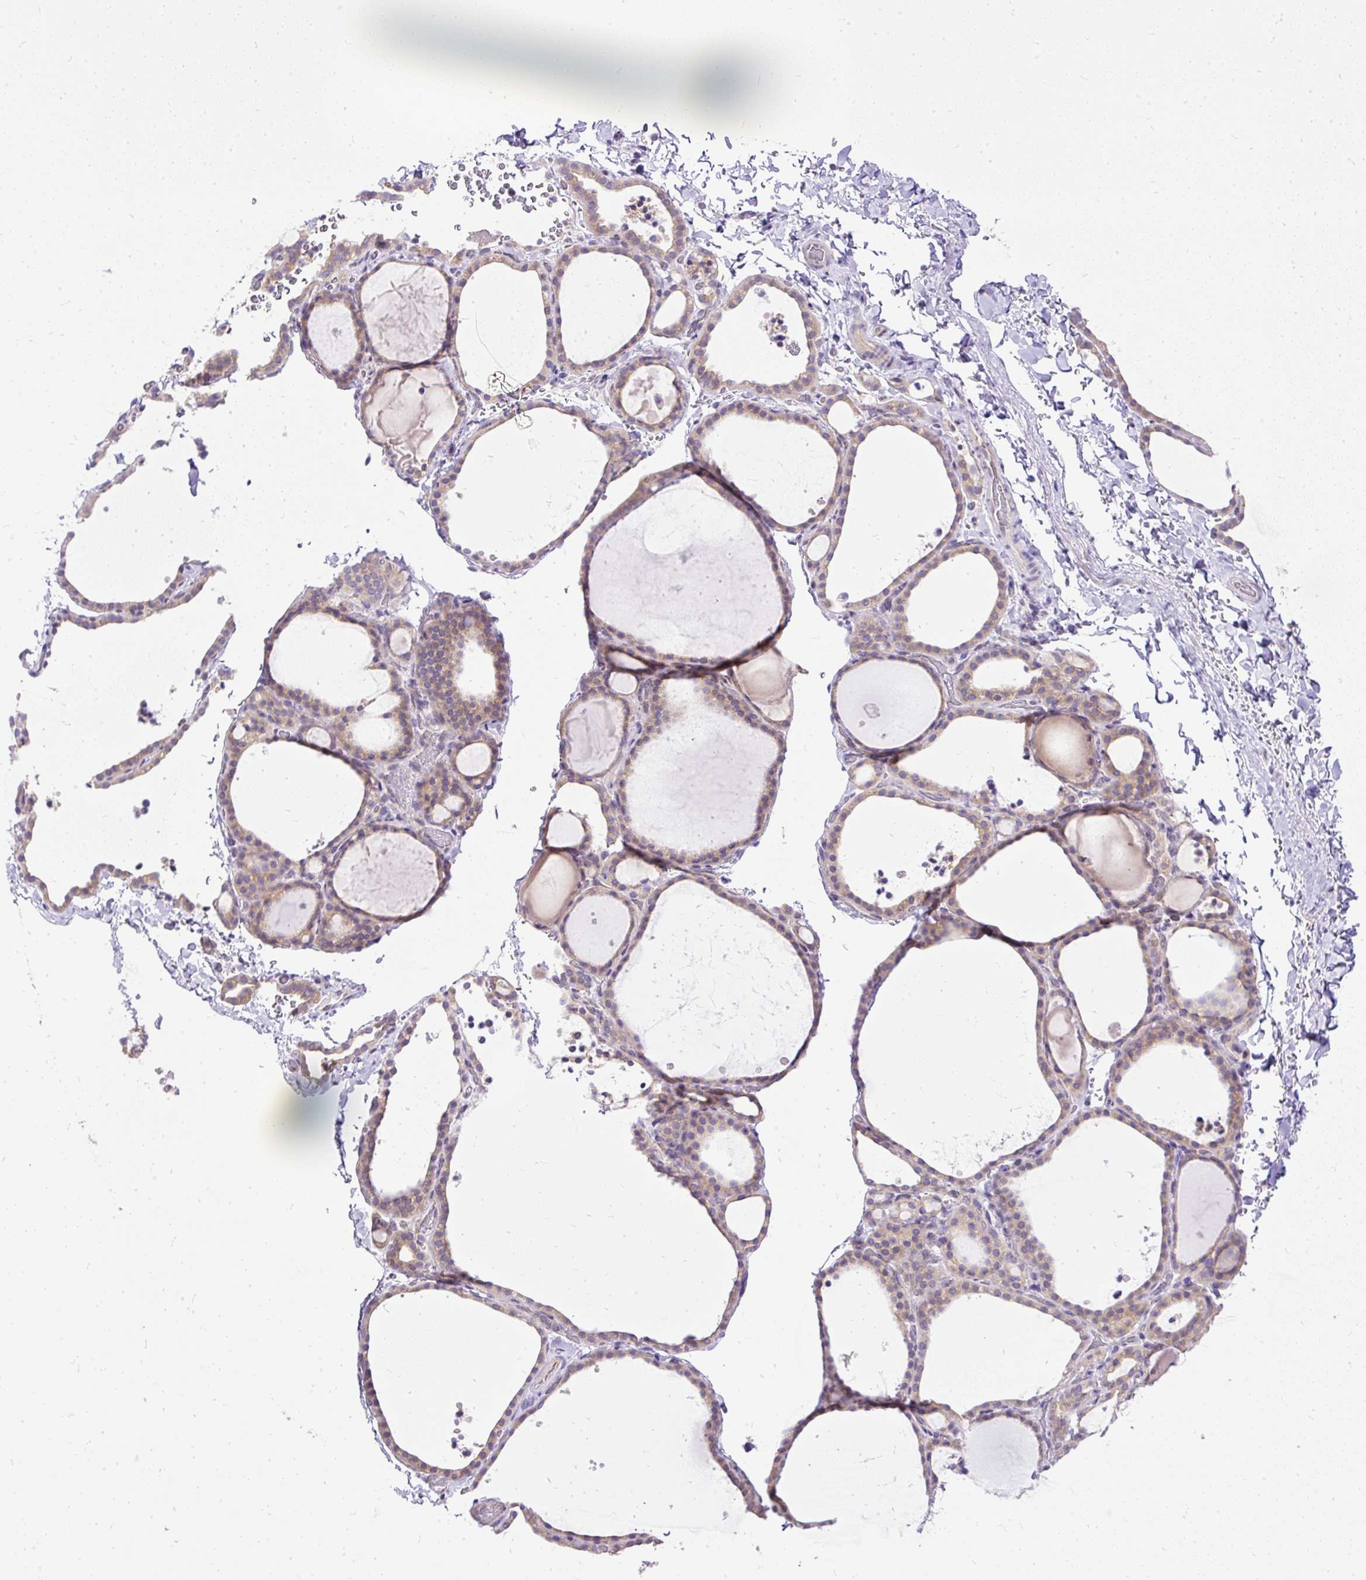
{"staining": {"intensity": "moderate", "quantity": "25%-75%", "location": "cytoplasmic/membranous"}, "tissue": "thyroid gland", "cell_type": "Glandular cells", "image_type": "normal", "snomed": [{"axis": "morphology", "description": "Normal tissue, NOS"}, {"axis": "topography", "description": "Thyroid gland"}], "caption": "High-power microscopy captured an immunohistochemistry image of unremarkable thyroid gland, revealing moderate cytoplasmic/membranous positivity in about 25%-75% of glandular cells.", "gene": "AMFR", "patient": {"sex": "female", "age": 22}}